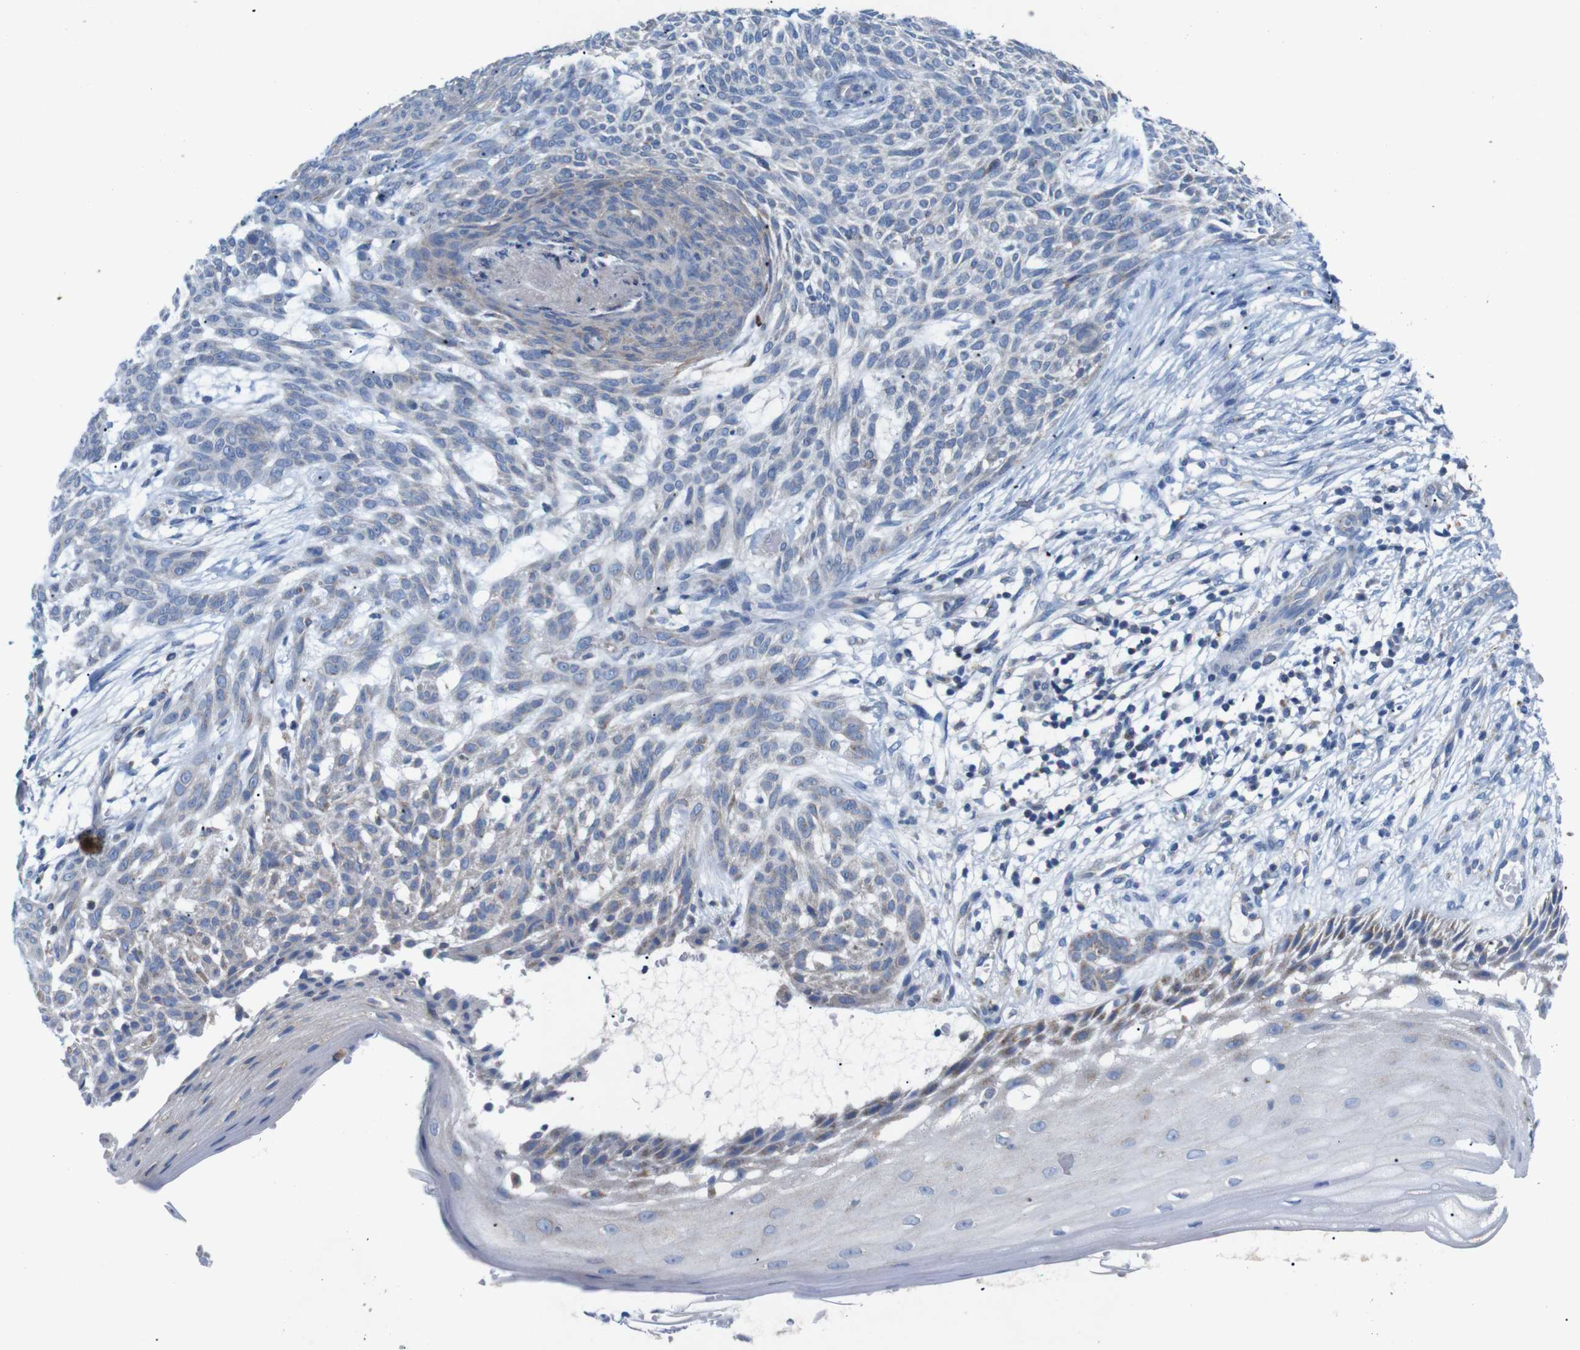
{"staining": {"intensity": "weak", "quantity": "<25%", "location": "cytoplasmic/membranous"}, "tissue": "skin cancer", "cell_type": "Tumor cells", "image_type": "cancer", "snomed": [{"axis": "morphology", "description": "Basal cell carcinoma"}, {"axis": "topography", "description": "Skin"}], "caption": "Skin basal cell carcinoma was stained to show a protein in brown. There is no significant positivity in tumor cells.", "gene": "F2RL1", "patient": {"sex": "female", "age": 59}}